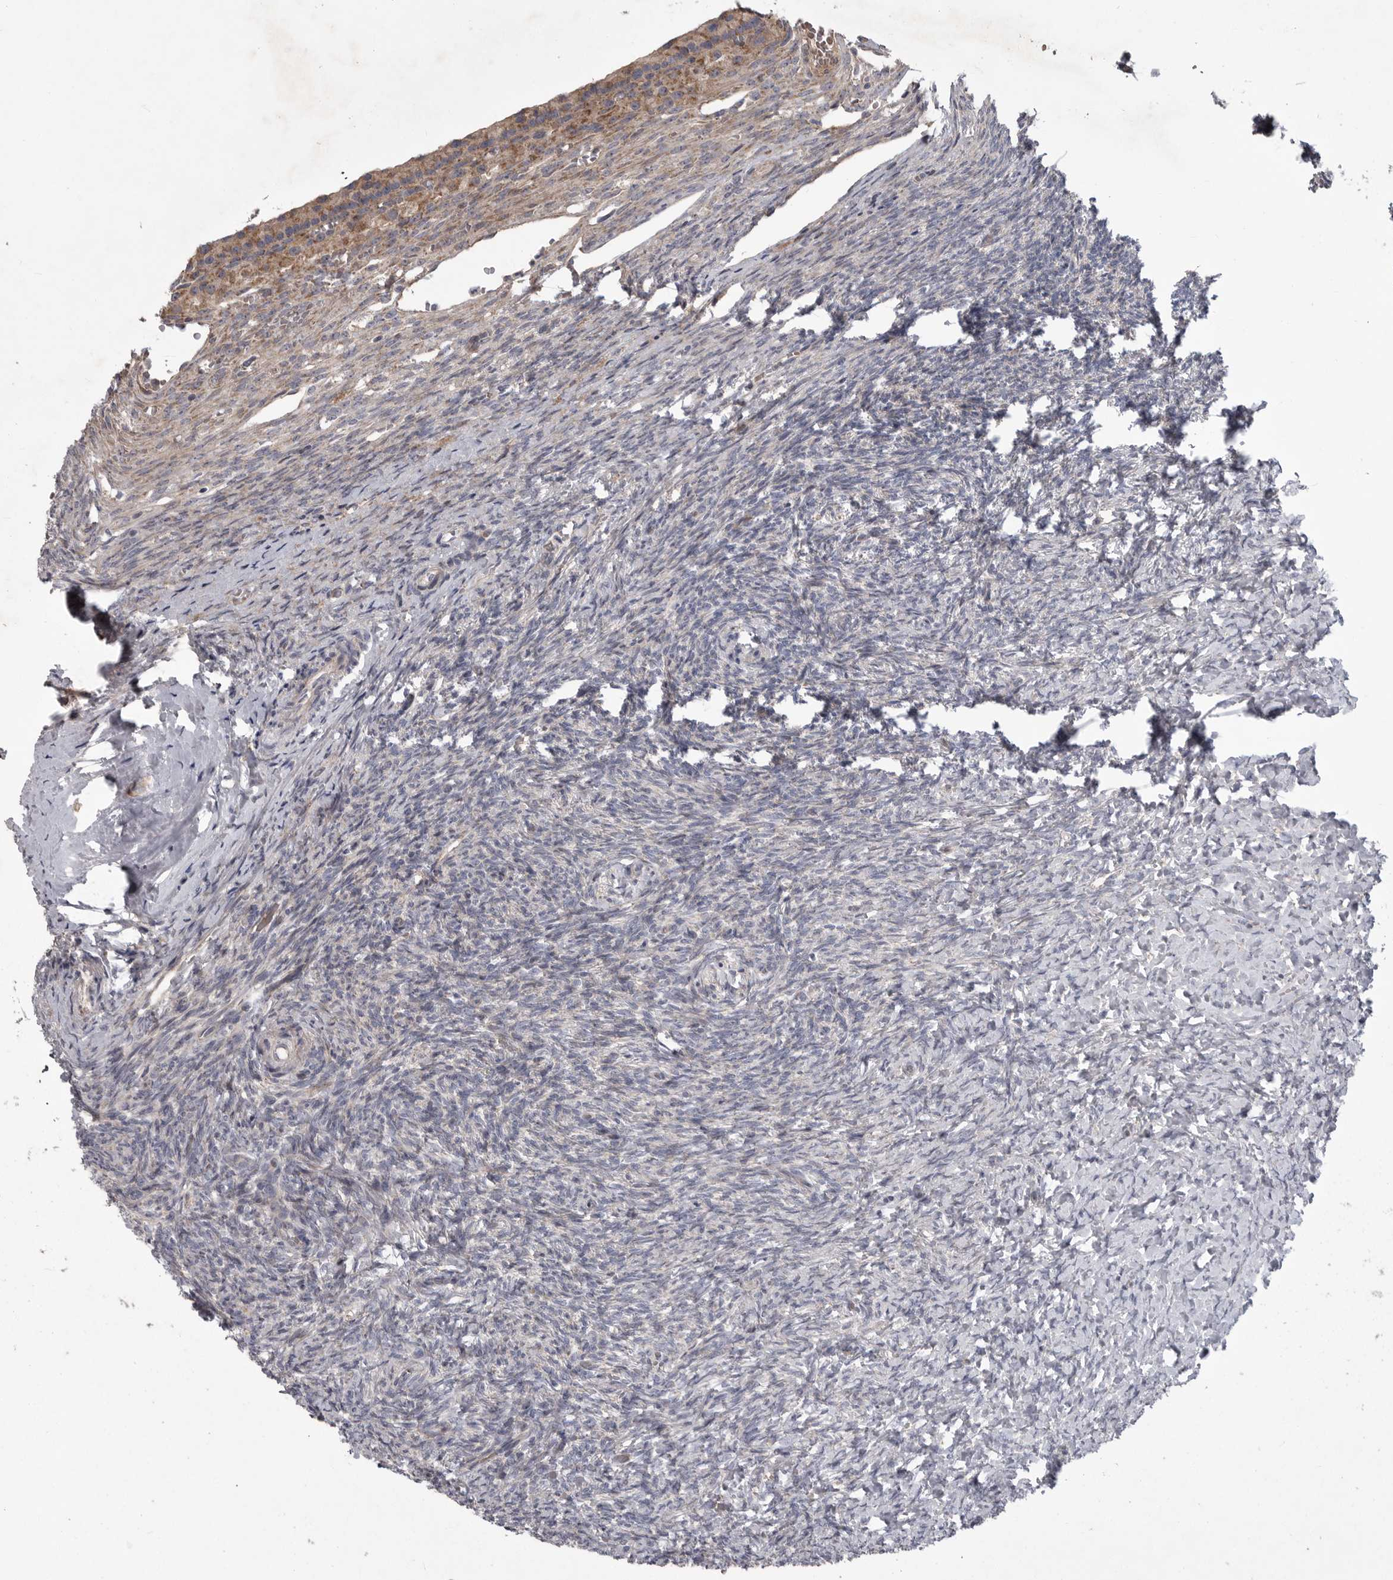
{"staining": {"intensity": "negative", "quantity": "none", "location": "none"}, "tissue": "ovary", "cell_type": "Ovarian stroma cells", "image_type": "normal", "snomed": [{"axis": "morphology", "description": "Normal tissue, NOS"}, {"axis": "topography", "description": "Ovary"}], "caption": "This is an IHC histopathology image of normal ovary. There is no positivity in ovarian stroma cells.", "gene": "CRP", "patient": {"sex": "female", "age": 41}}